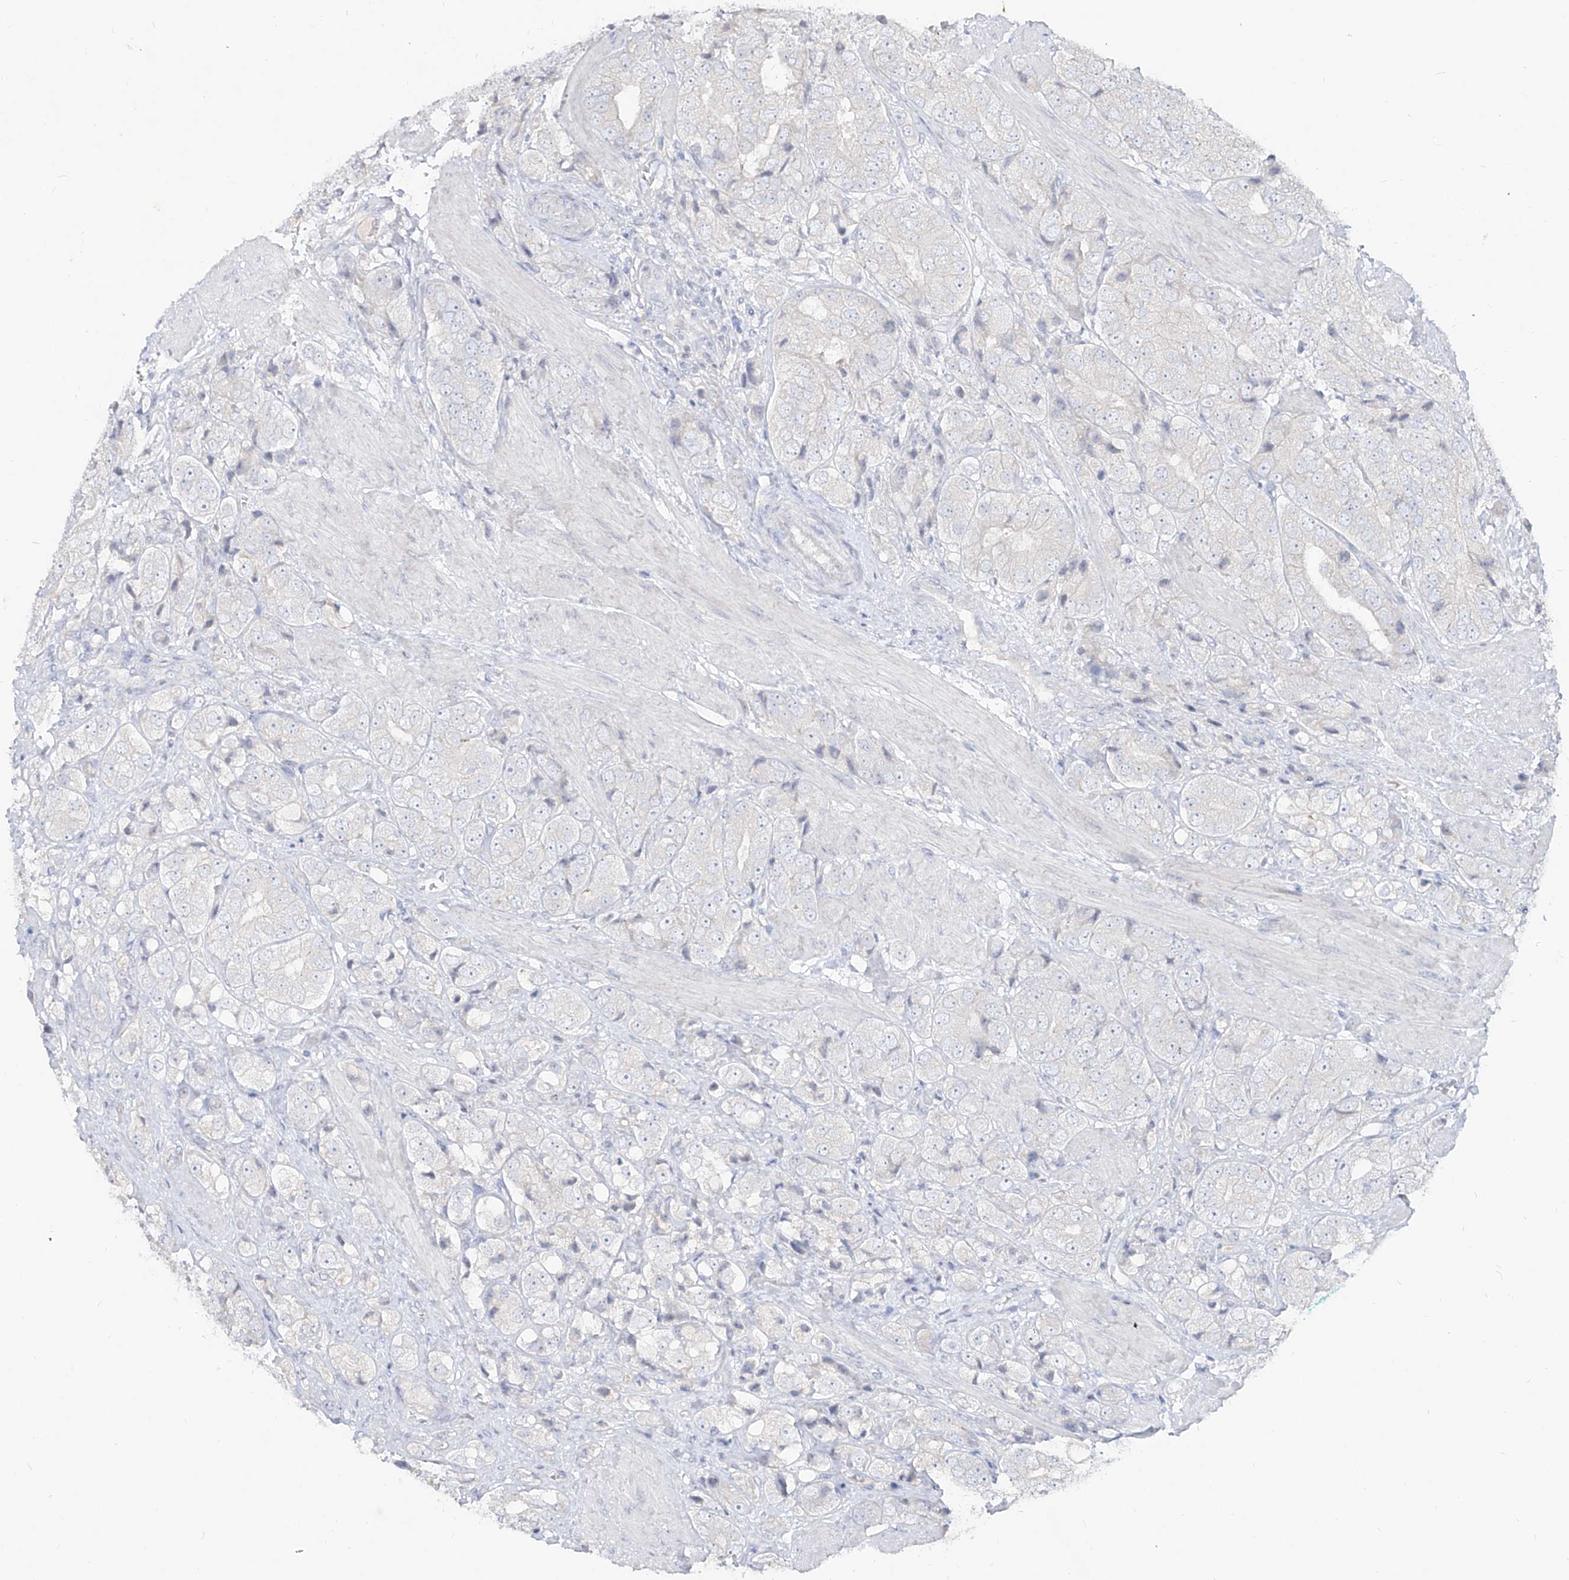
{"staining": {"intensity": "negative", "quantity": "none", "location": "none"}, "tissue": "prostate cancer", "cell_type": "Tumor cells", "image_type": "cancer", "snomed": [{"axis": "morphology", "description": "Adenocarcinoma, High grade"}, {"axis": "topography", "description": "Prostate"}], "caption": "The photomicrograph shows no significant positivity in tumor cells of prostate cancer (adenocarcinoma (high-grade)).", "gene": "RBFOX3", "patient": {"sex": "male", "age": 50}}